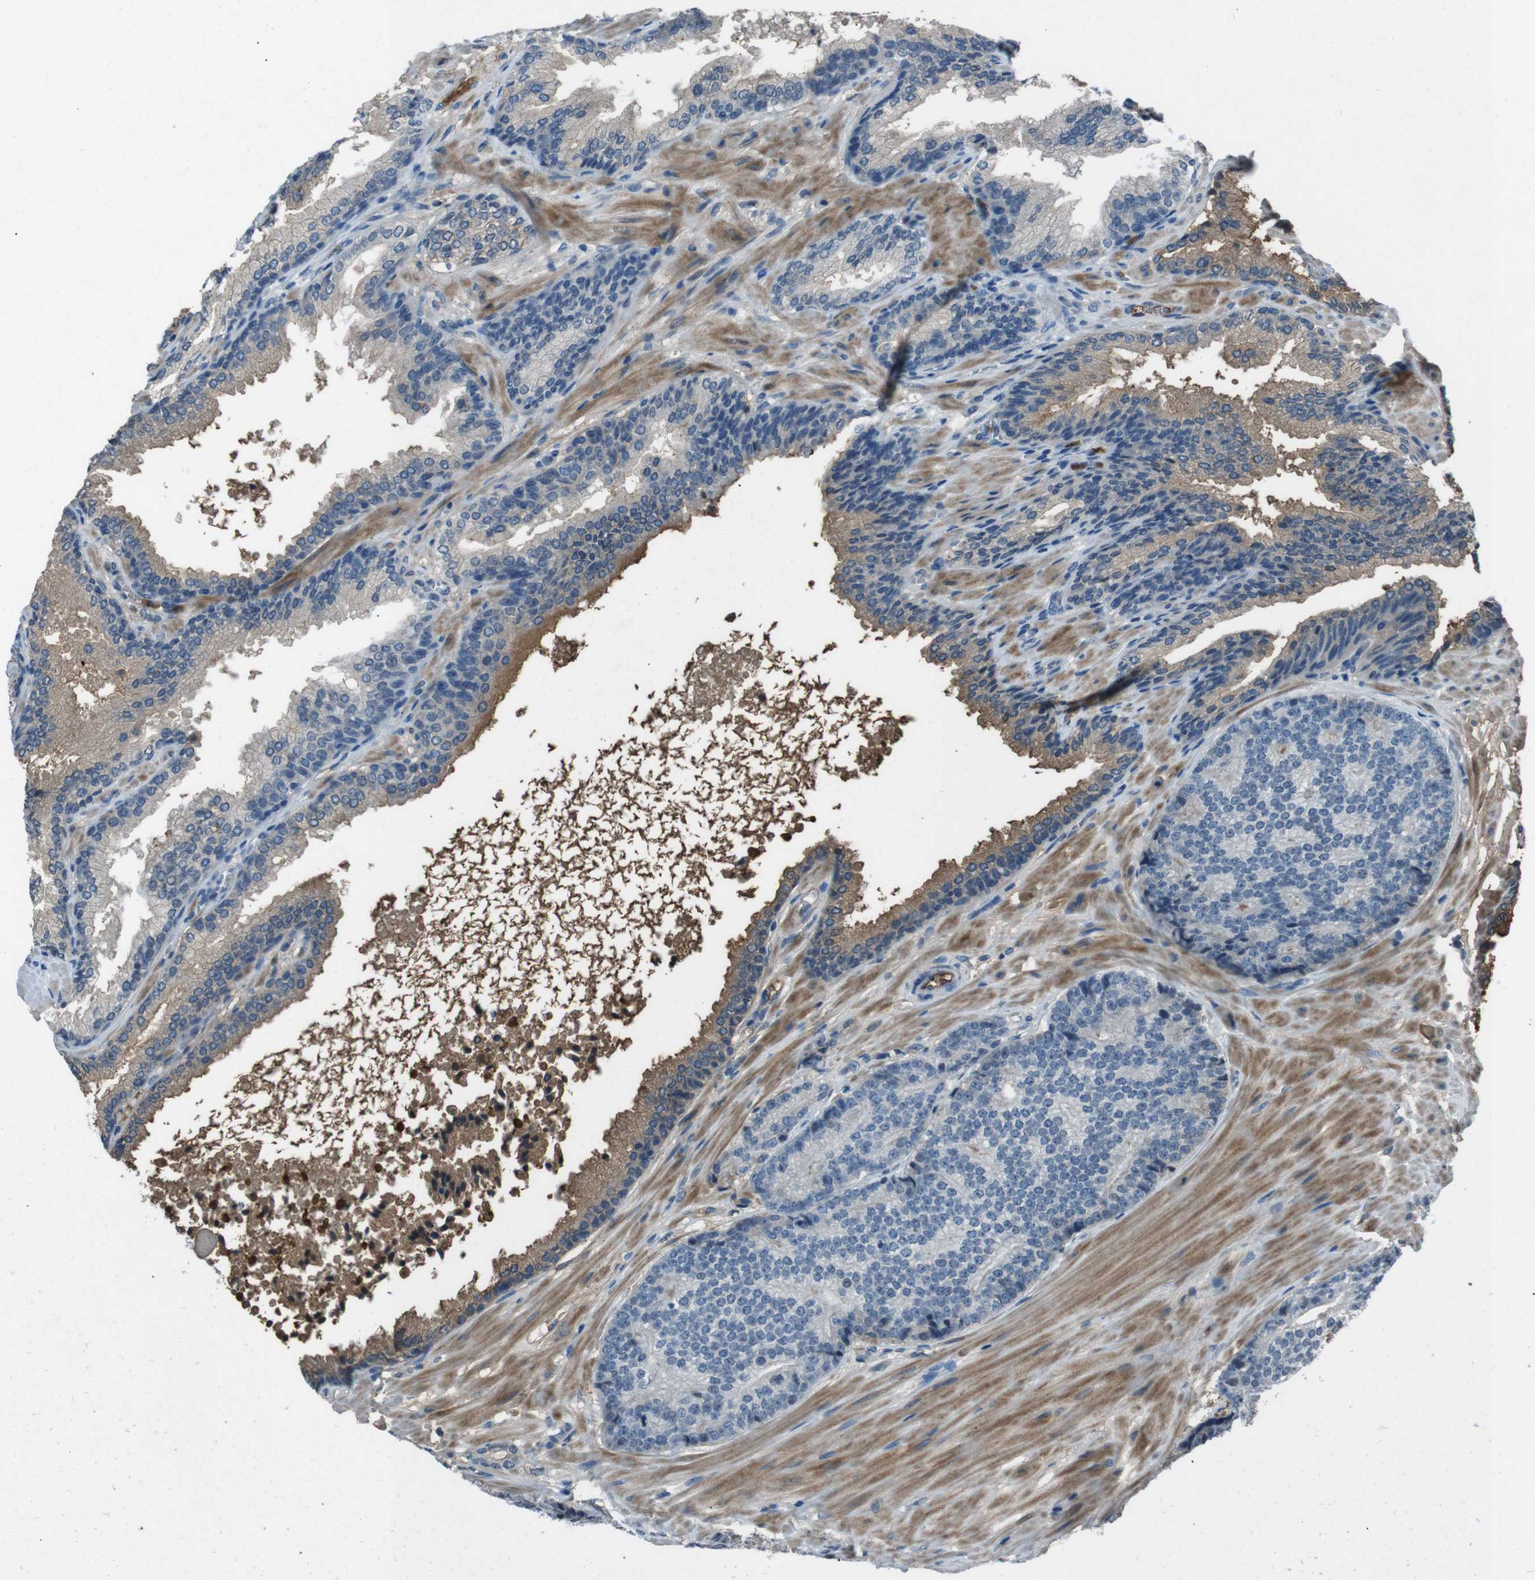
{"staining": {"intensity": "negative", "quantity": "none", "location": "none"}, "tissue": "prostate cancer", "cell_type": "Tumor cells", "image_type": "cancer", "snomed": [{"axis": "morphology", "description": "Adenocarcinoma, High grade"}, {"axis": "topography", "description": "Prostate"}], "caption": "Immunohistochemical staining of human prostate adenocarcinoma (high-grade) exhibits no significant staining in tumor cells.", "gene": "UGT1A6", "patient": {"sex": "male", "age": 61}}